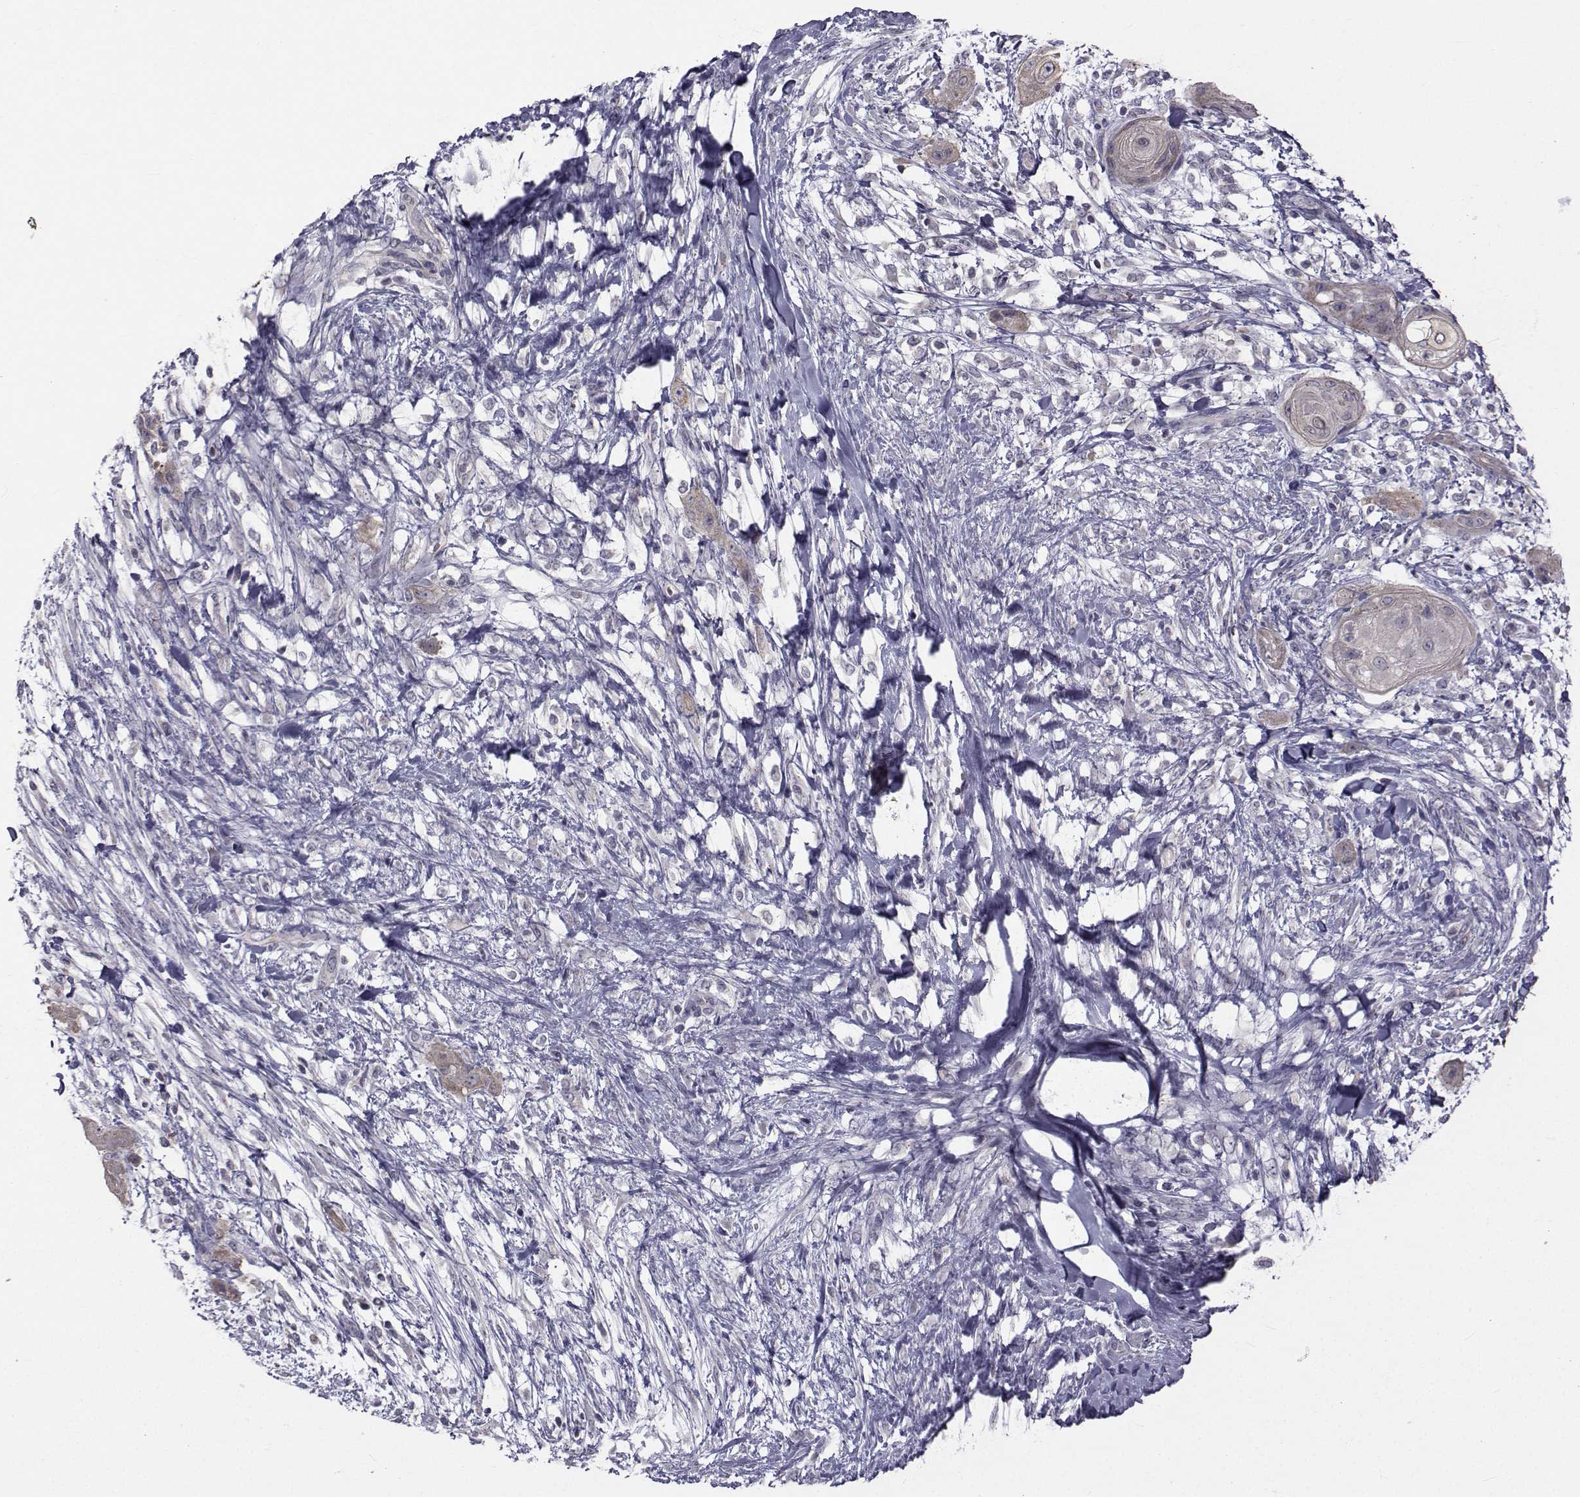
{"staining": {"intensity": "negative", "quantity": "none", "location": "none"}, "tissue": "skin cancer", "cell_type": "Tumor cells", "image_type": "cancer", "snomed": [{"axis": "morphology", "description": "Squamous cell carcinoma, NOS"}, {"axis": "topography", "description": "Skin"}], "caption": "The micrograph reveals no staining of tumor cells in skin cancer (squamous cell carcinoma).", "gene": "ANGPT1", "patient": {"sex": "male", "age": 62}}